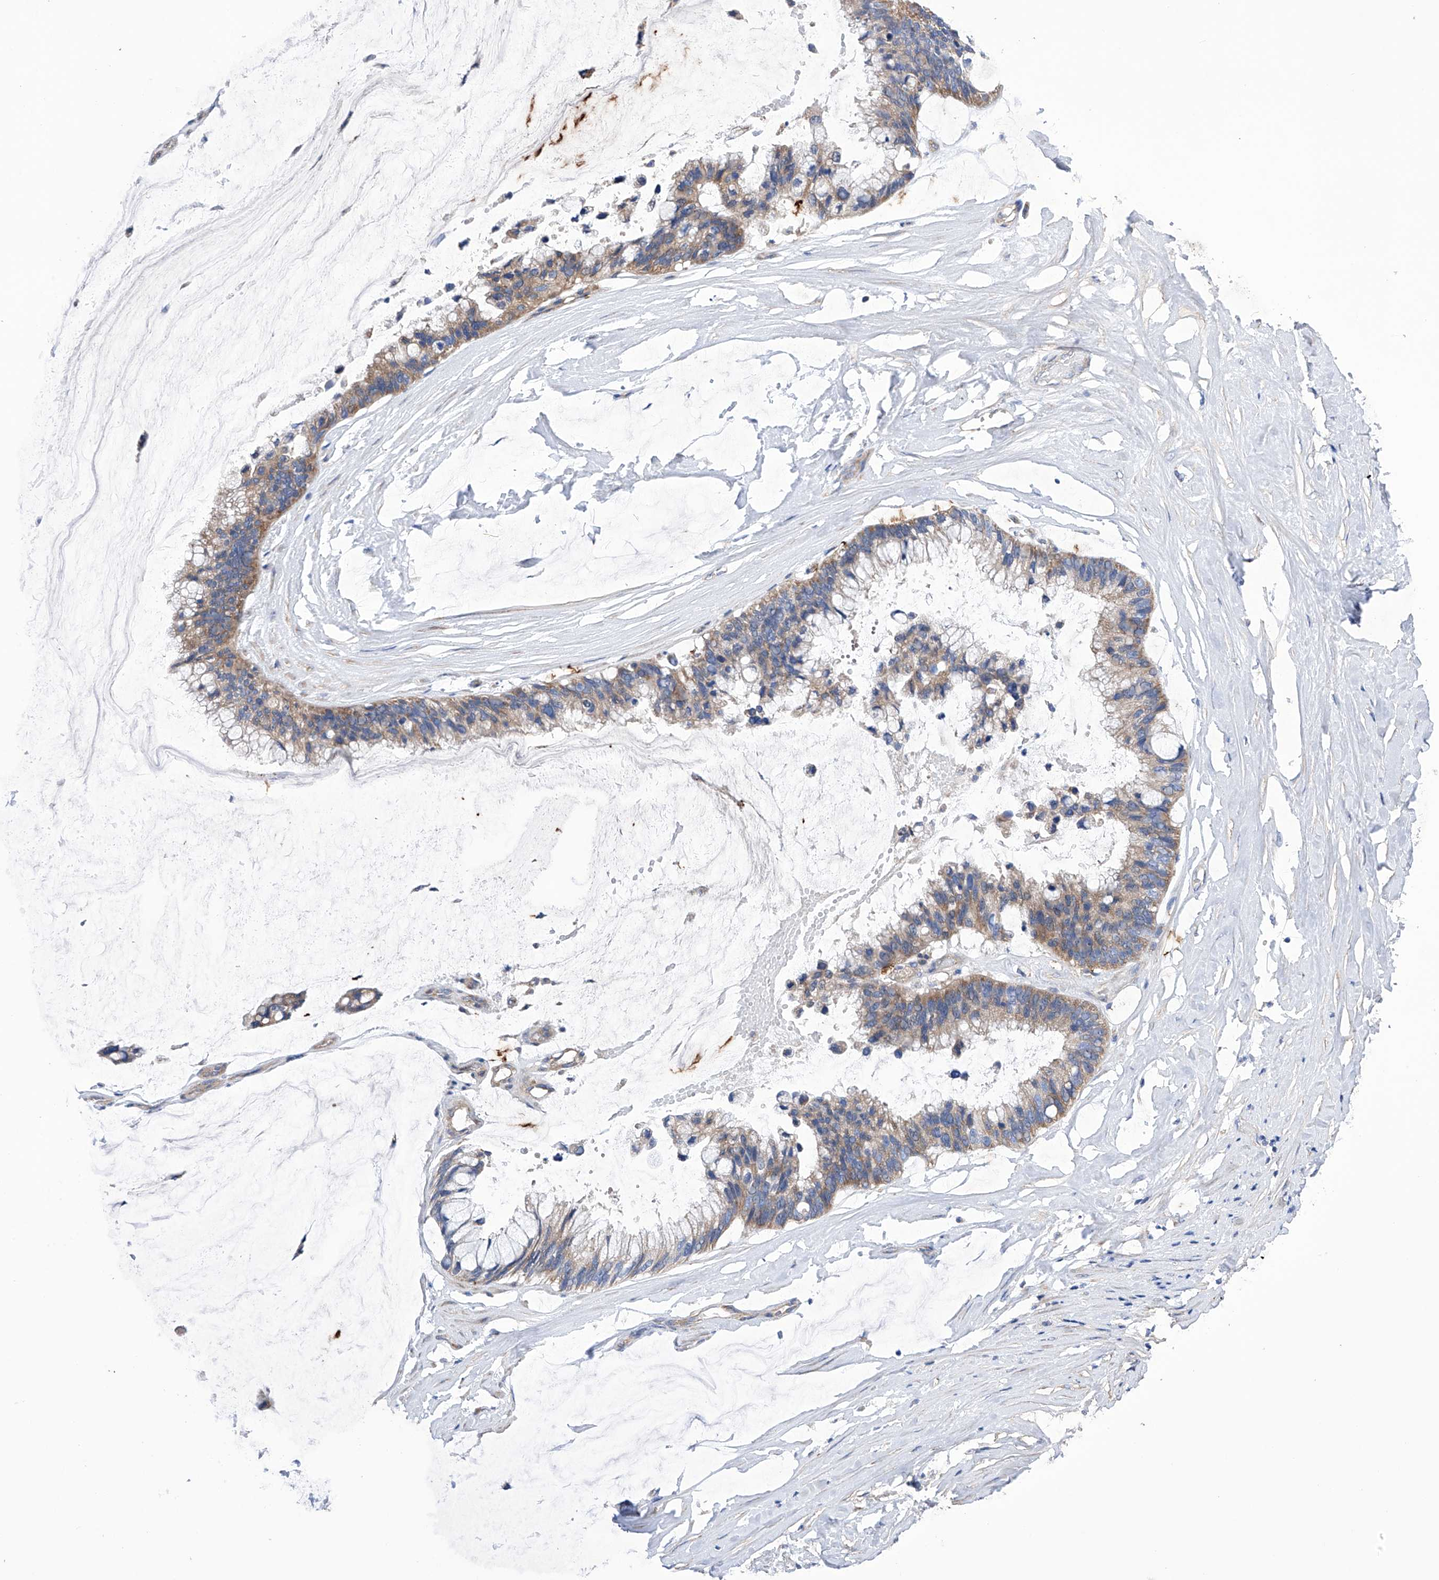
{"staining": {"intensity": "moderate", "quantity": "25%-75%", "location": "cytoplasmic/membranous"}, "tissue": "ovarian cancer", "cell_type": "Tumor cells", "image_type": "cancer", "snomed": [{"axis": "morphology", "description": "Cystadenocarcinoma, mucinous, NOS"}, {"axis": "topography", "description": "Ovary"}], "caption": "Immunohistochemical staining of mucinous cystadenocarcinoma (ovarian) reveals medium levels of moderate cytoplasmic/membranous expression in about 25%-75% of tumor cells.", "gene": "EFCAB2", "patient": {"sex": "female", "age": 39}}